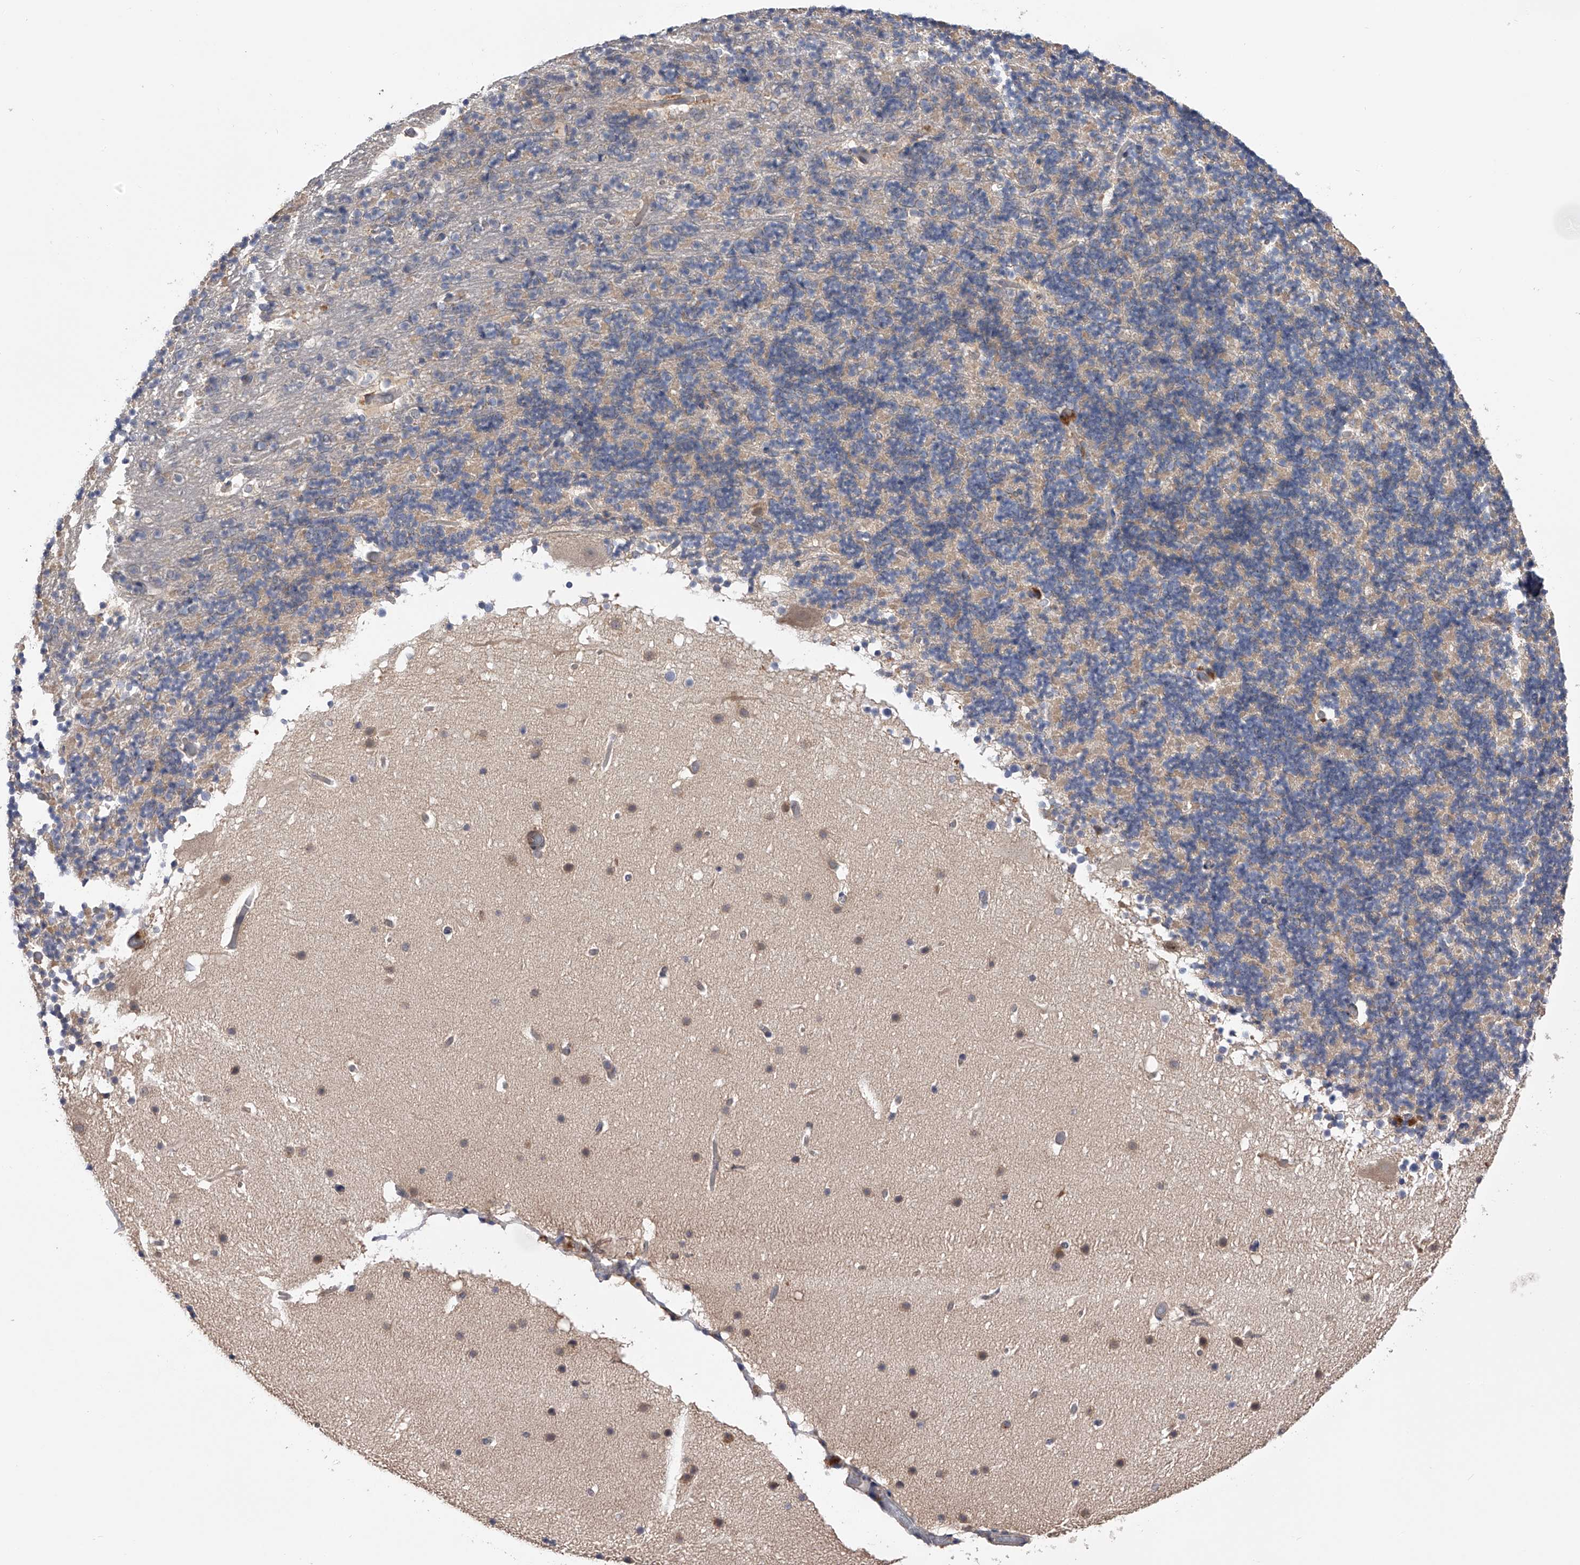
{"staining": {"intensity": "negative", "quantity": "none", "location": "none"}, "tissue": "cerebellum", "cell_type": "Cells in granular layer", "image_type": "normal", "snomed": [{"axis": "morphology", "description": "Normal tissue, NOS"}, {"axis": "topography", "description": "Cerebellum"}], "caption": "This is a micrograph of immunohistochemistry staining of normal cerebellum, which shows no positivity in cells in granular layer.", "gene": "CFAP298", "patient": {"sex": "male", "age": 57}}